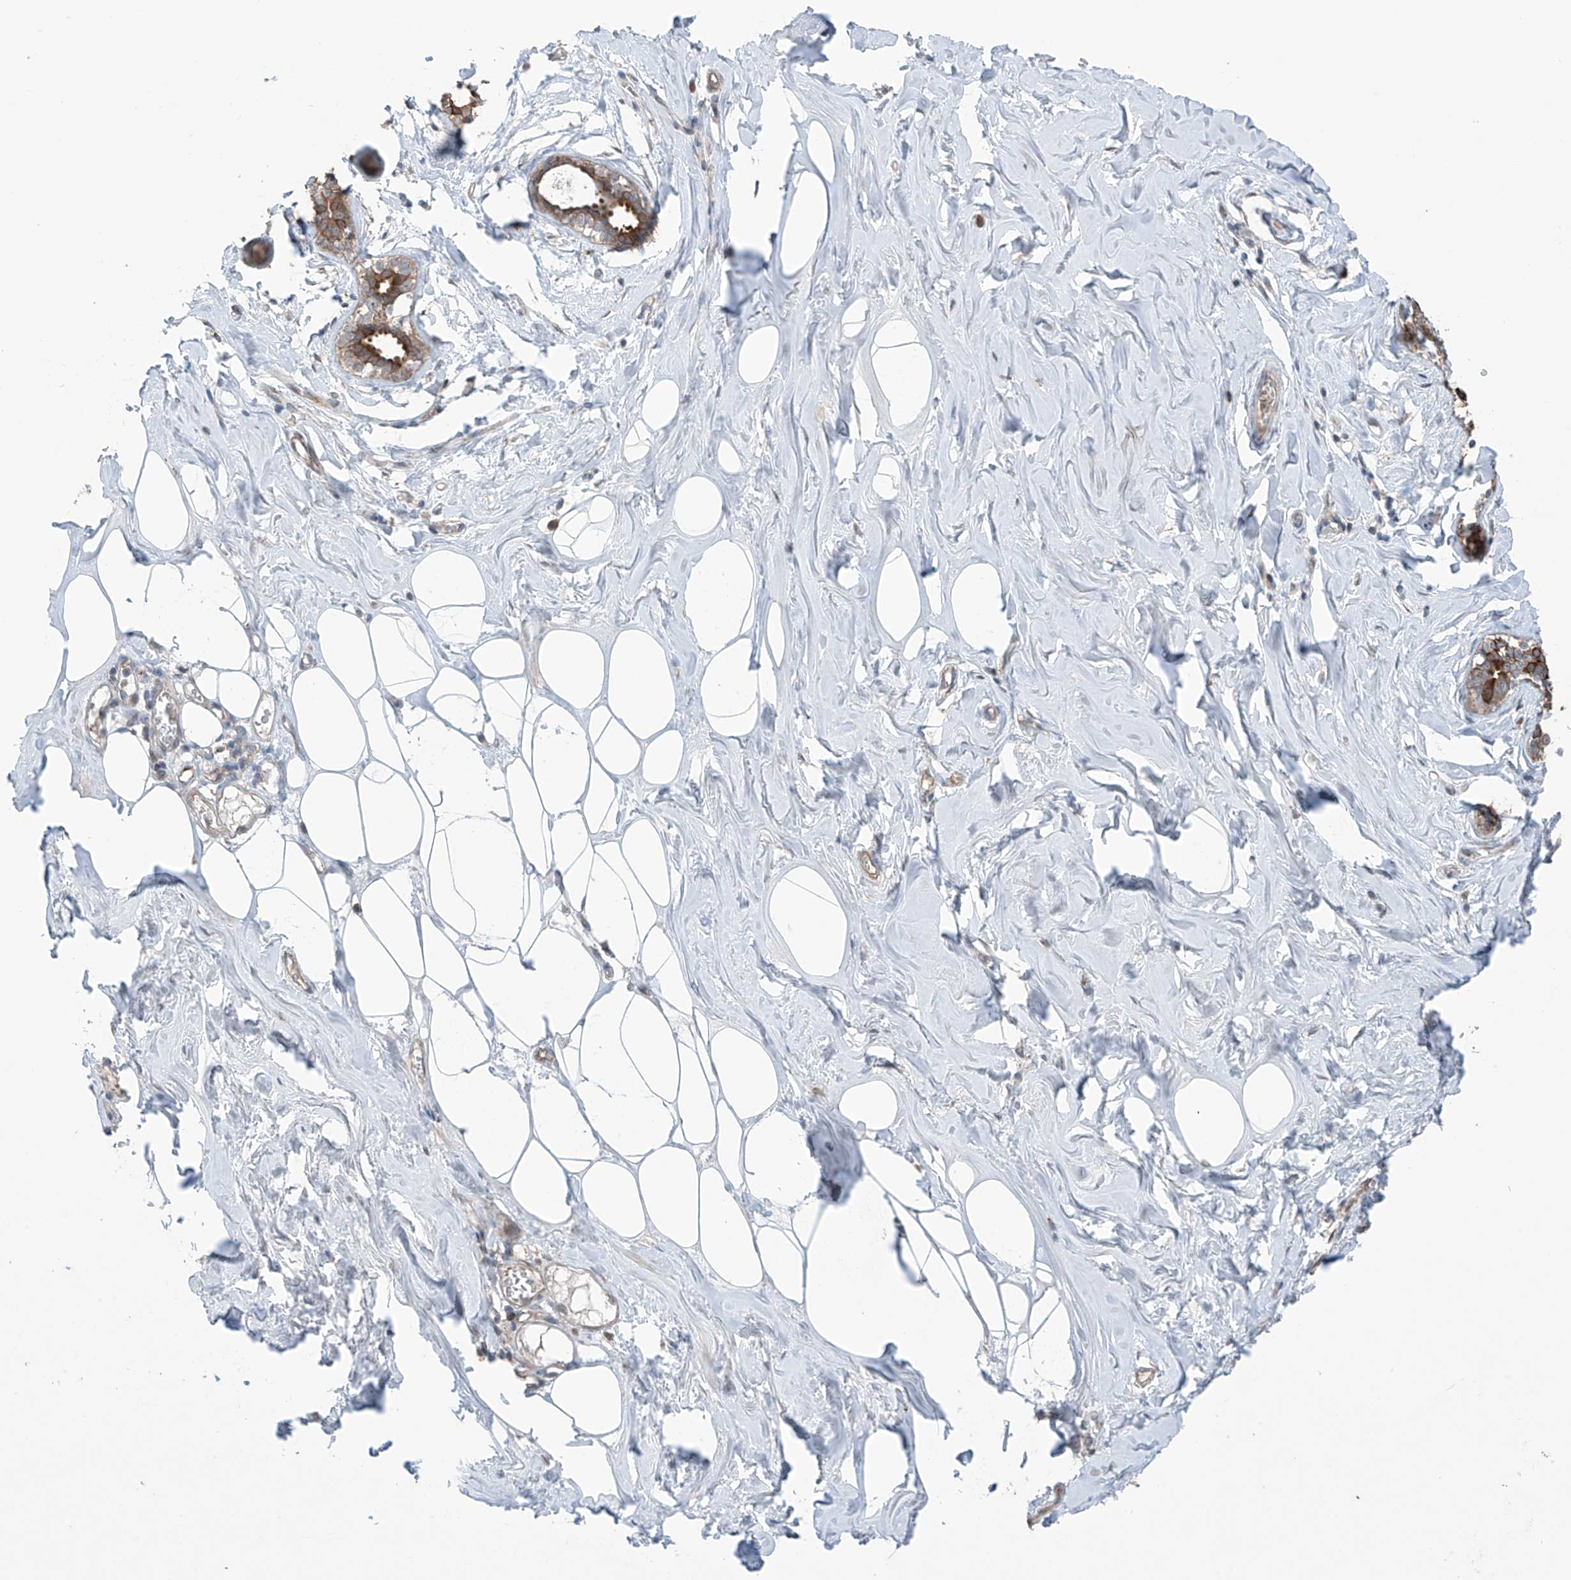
{"staining": {"intensity": "moderate", "quantity": ">75%", "location": "cytoplasmic/membranous"}, "tissue": "adipose tissue", "cell_type": "Adipocytes", "image_type": "normal", "snomed": [{"axis": "morphology", "description": "Normal tissue, NOS"}, {"axis": "morphology", "description": "Fibrosis, NOS"}, {"axis": "topography", "description": "Breast"}, {"axis": "topography", "description": "Adipose tissue"}], "caption": "Adipose tissue stained with IHC demonstrates moderate cytoplasmic/membranous positivity in approximately >75% of adipocytes.", "gene": "SAMD3", "patient": {"sex": "female", "age": 39}}